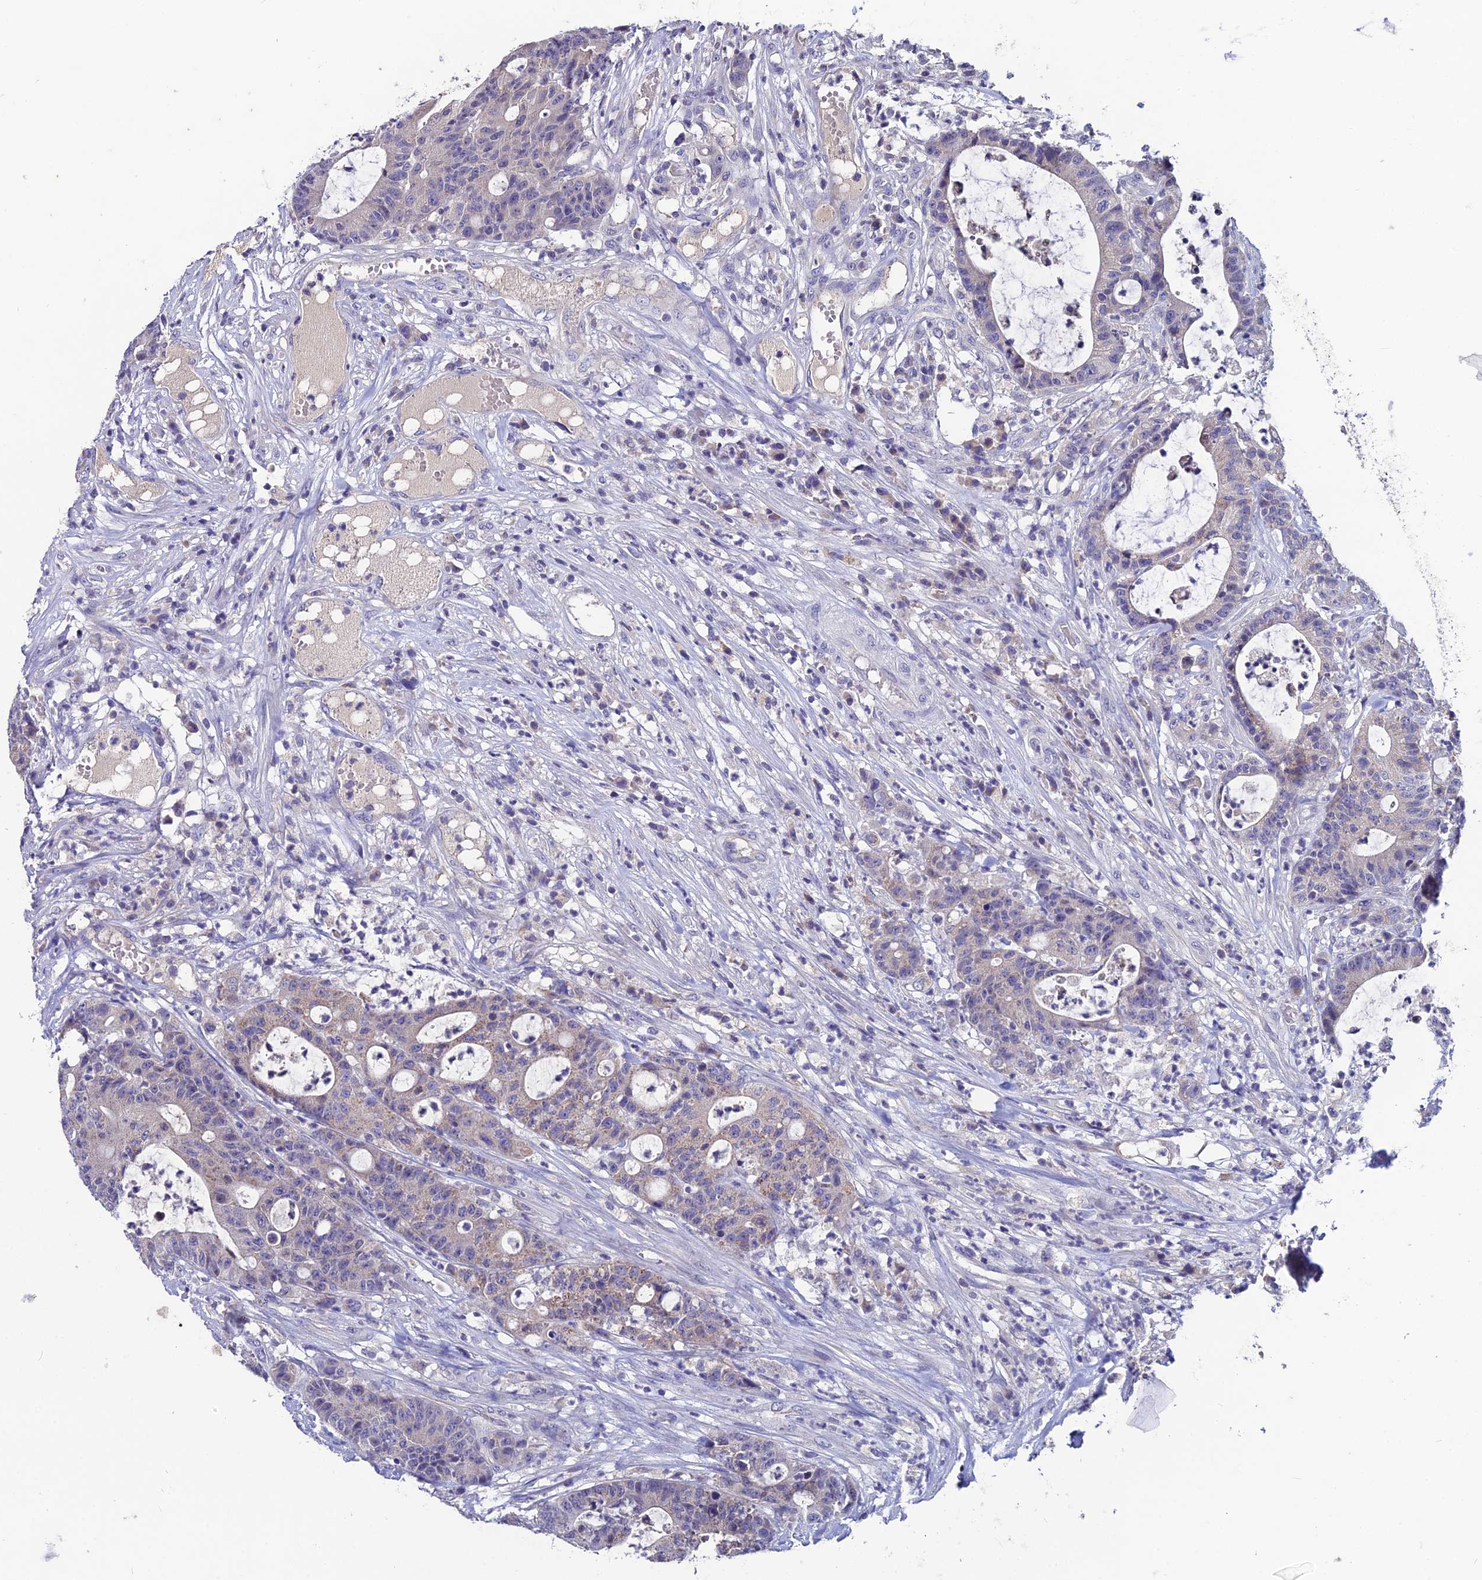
{"staining": {"intensity": "weak", "quantity": "25%-75%", "location": "cytoplasmic/membranous"}, "tissue": "colorectal cancer", "cell_type": "Tumor cells", "image_type": "cancer", "snomed": [{"axis": "morphology", "description": "Adenocarcinoma, NOS"}, {"axis": "topography", "description": "Colon"}], "caption": "Approximately 25%-75% of tumor cells in colorectal cancer (adenocarcinoma) display weak cytoplasmic/membranous protein staining as visualized by brown immunohistochemical staining.", "gene": "LGALS7", "patient": {"sex": "female", "age": 84}}